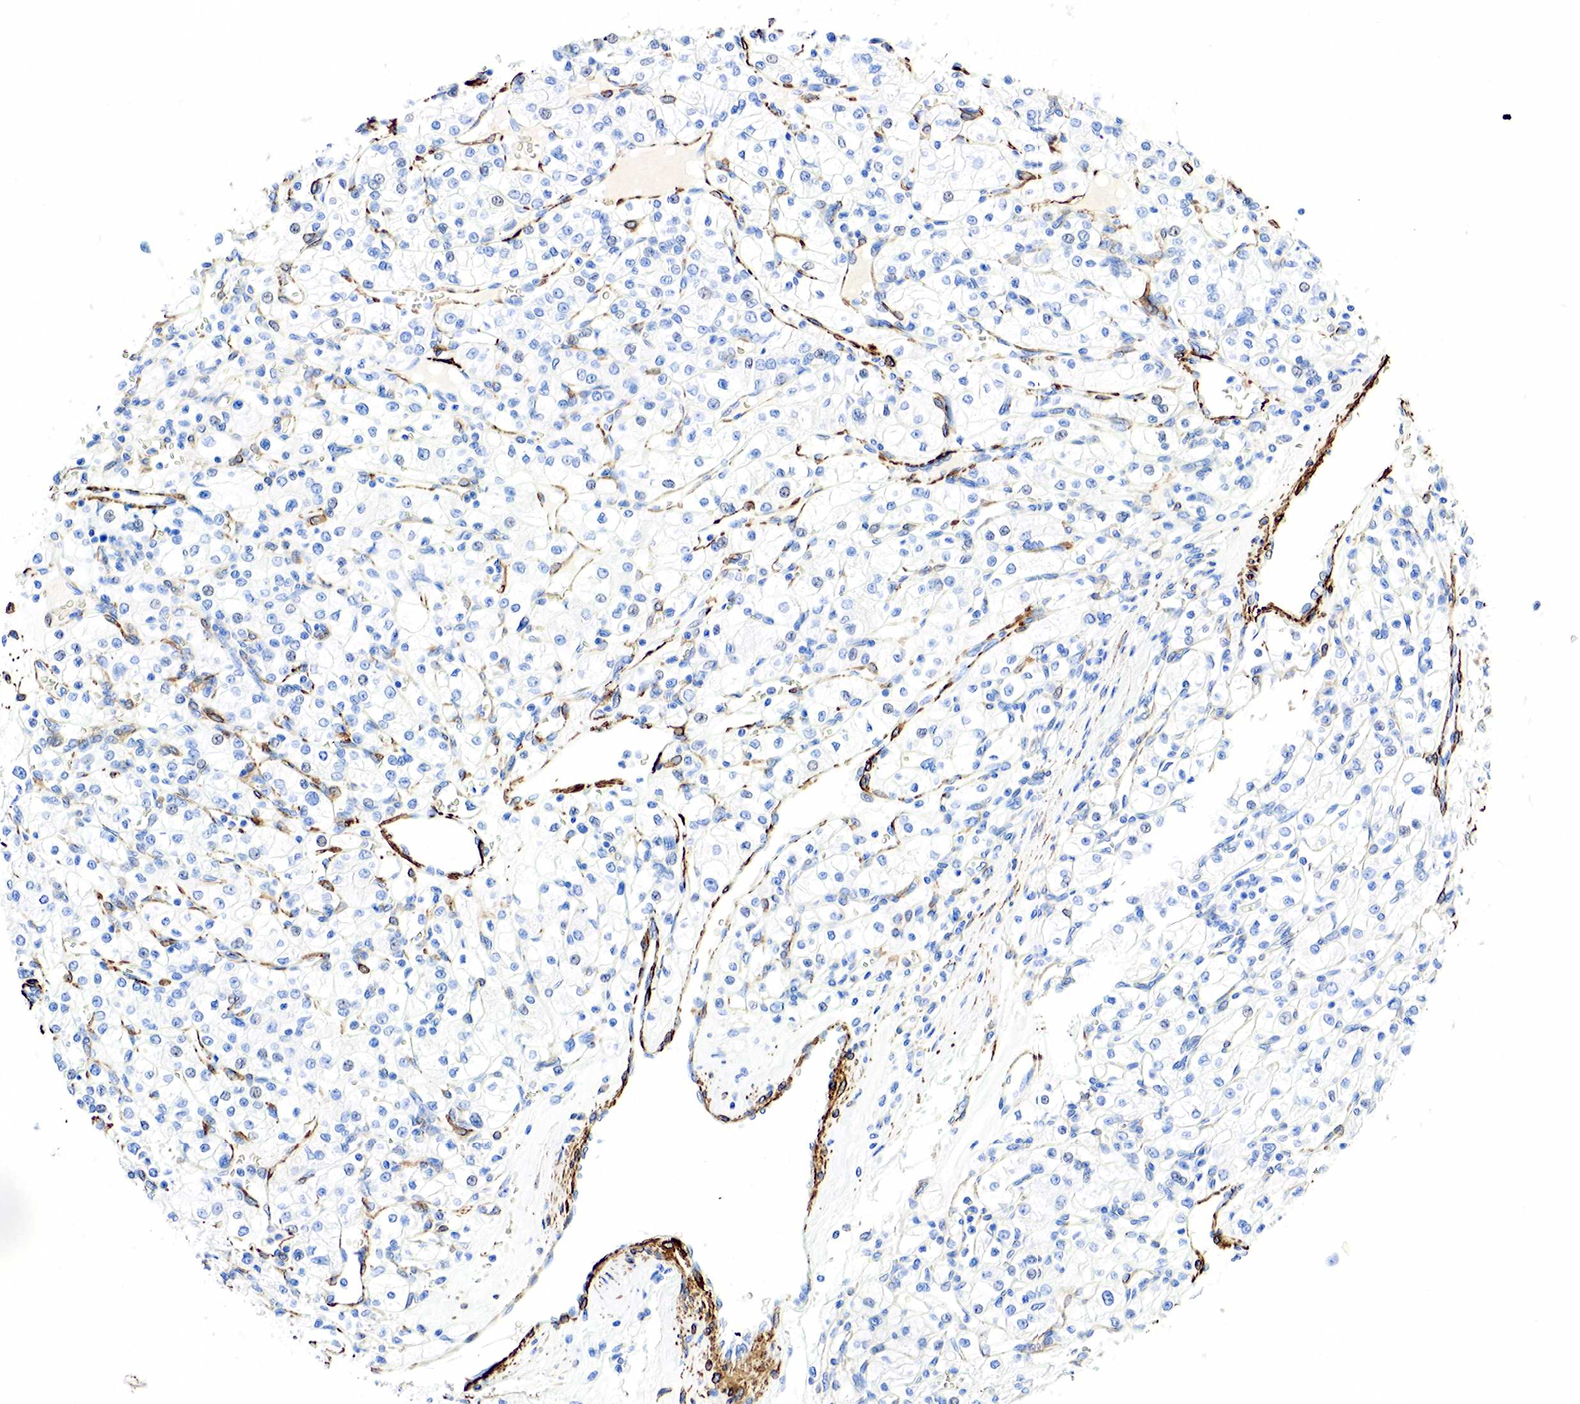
{"staining": {"intensity": "negative", "quantity": "none", "location": "none"}, "tissue": "renal cancer", "cell_type": "Tumor cells", "image_type": "cancer", "snomed": [{"axis": "morphology", "description": "Adenocarcinoma, NOS"}, {"axis": "topography", "description": "Kidney"}], "caption": "The micrograph displays no staining of tumor cells in renal cancer (adenocarcinoma). (DAB (3,3'-diaminobenzidine) IHC with hematoxylin counter stain).", "gene": "ACTA1", "patient": {"sex": "female", "age": 62}}